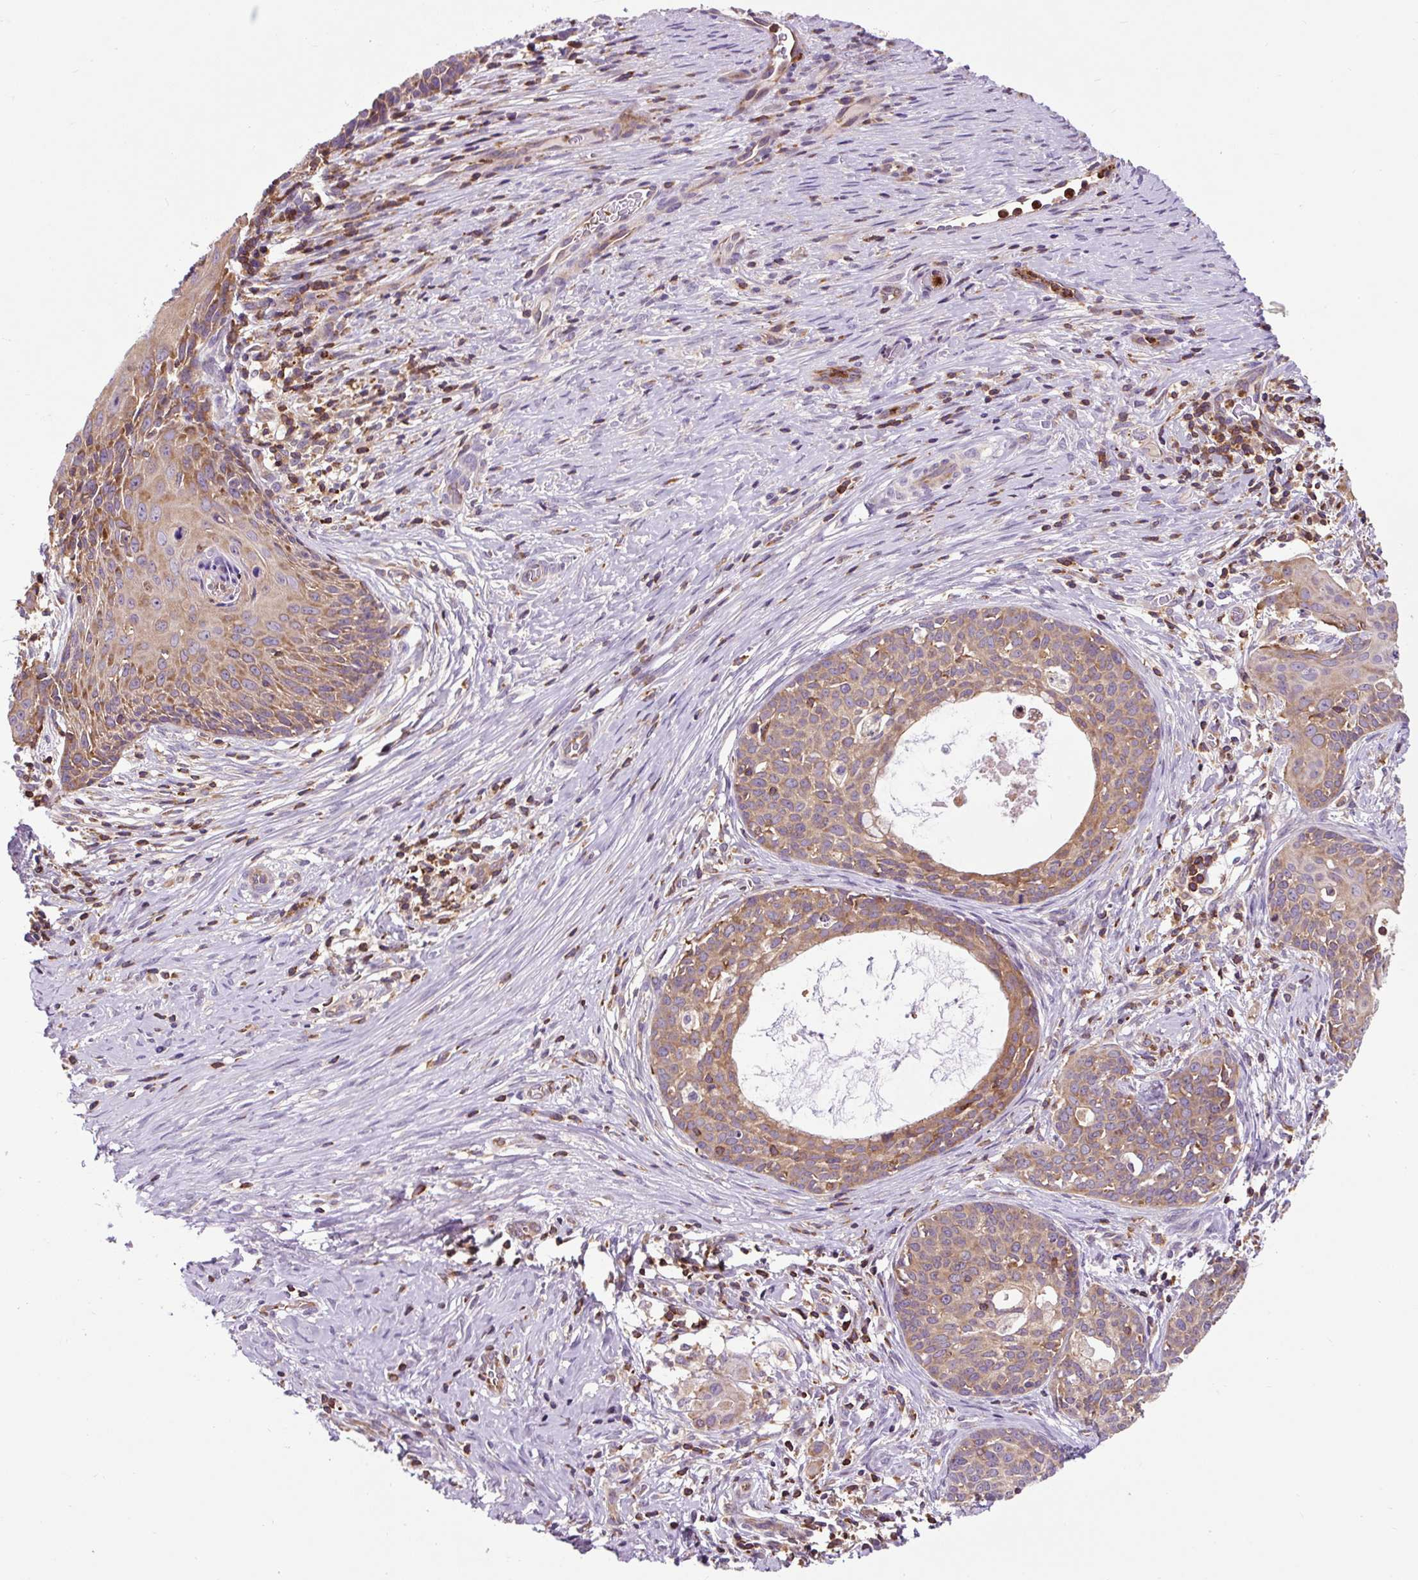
{"staining": {"intensity": "weak", "quantity": ">75%", "location": "cytoplasmic/membranous"}, "tissue": "cervical cancer", "cell_type": "Tumor cells", "image_type": "cancer", "snomed": [{"axis": "morphology", "description": "Squamous cell carcinoma, NOS"}, {"axis": "morphology", "description": "Adenocarcinoma, NOS"}, {"axis": "topography", "description": "Cervix"}], "caption": "Cervical cancer (squamous cell carcinoma) stained for a protein shows weak cytoplasmic/membranous positivity in tumor cells. (brown staining indicates protein expression, while blue staining denotes nuclei).", "gene": "CISD3", "patient": {"sex": "female", "age": 52}}